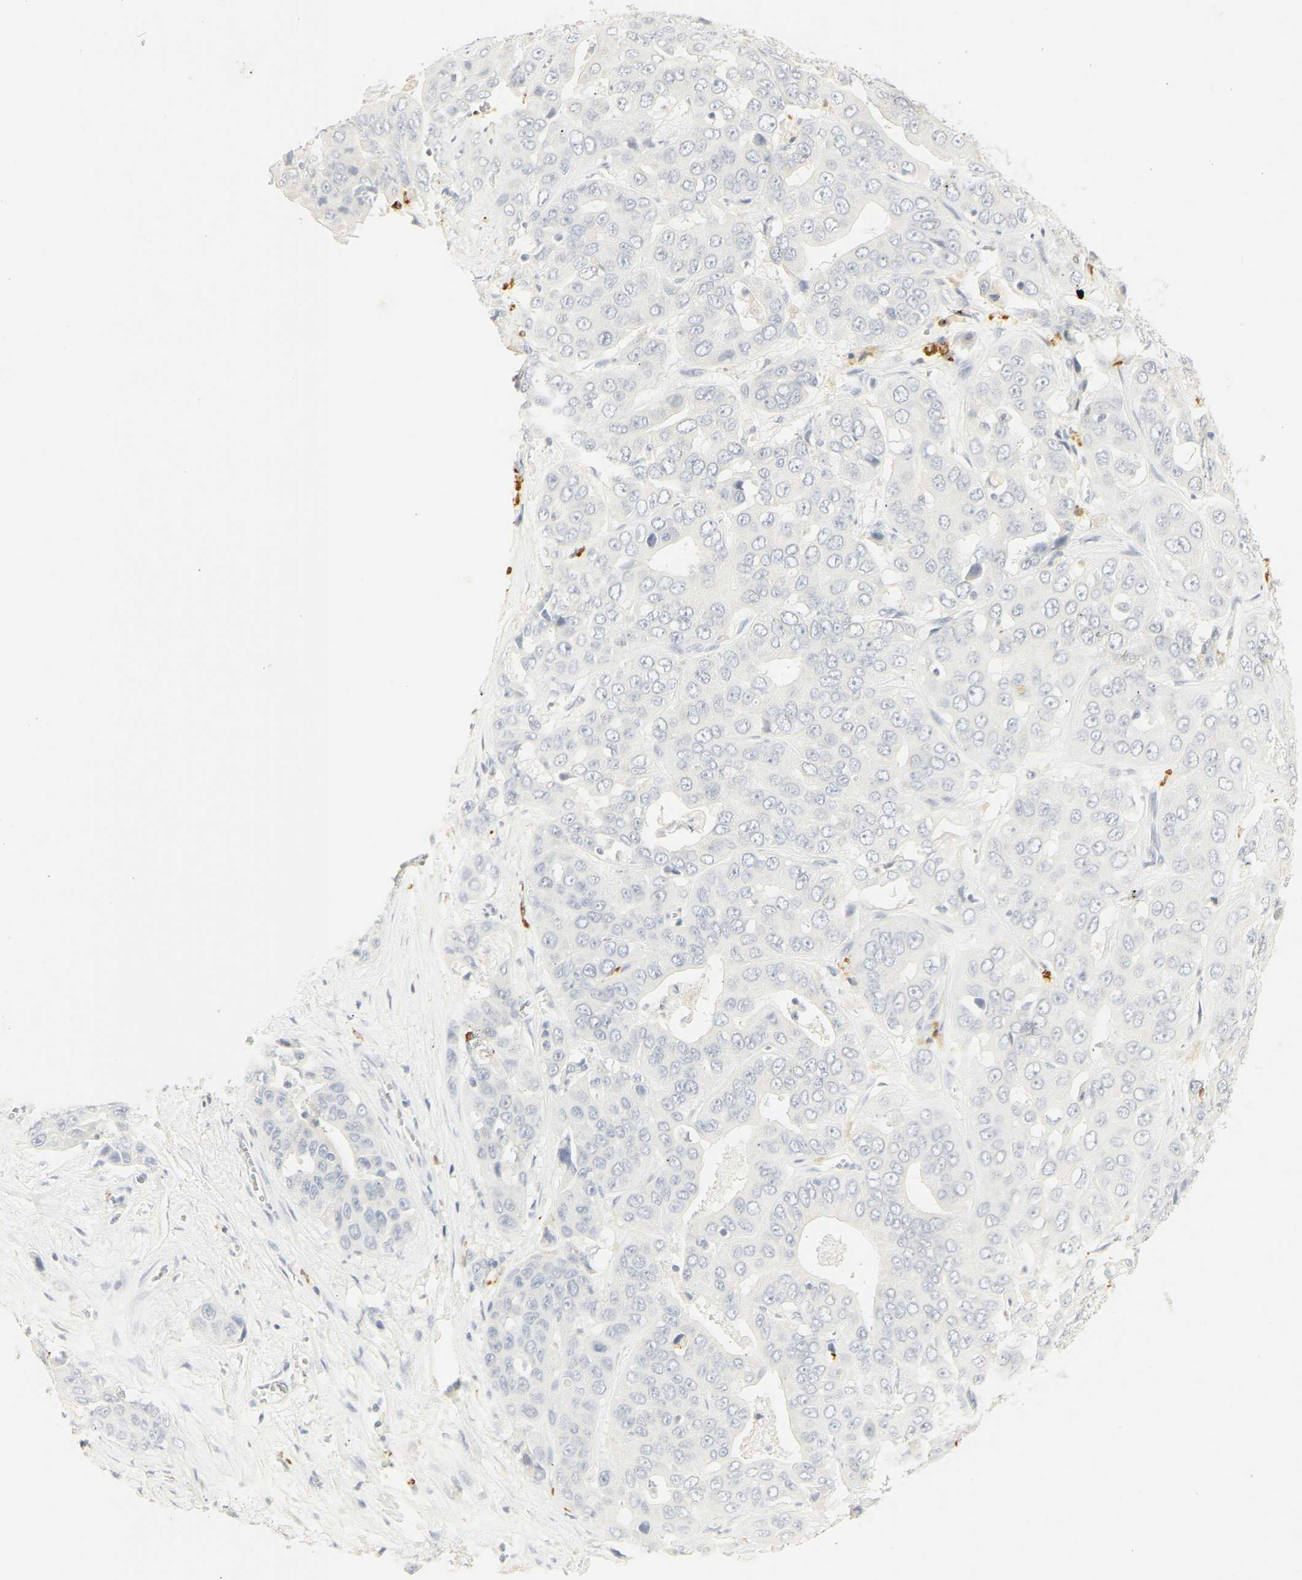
{"staining": {"intensity": "negative", "quantity": "none", "location": "none"}, "tissue": "liver cancer", "cell_type": "Tumor cells", "image_type": "cancer", "snomed": [{"axis": "morphology", "description": "Cholangiocarcinoma"}, {"axis": "topography", "description": "Liver"}], "caption": "DAB immunohistochemical staining of human liver cancer shows no significant positivity in tumor cells.", "gene": "MPO", "patient": {"sex": "female", "age": 52}}